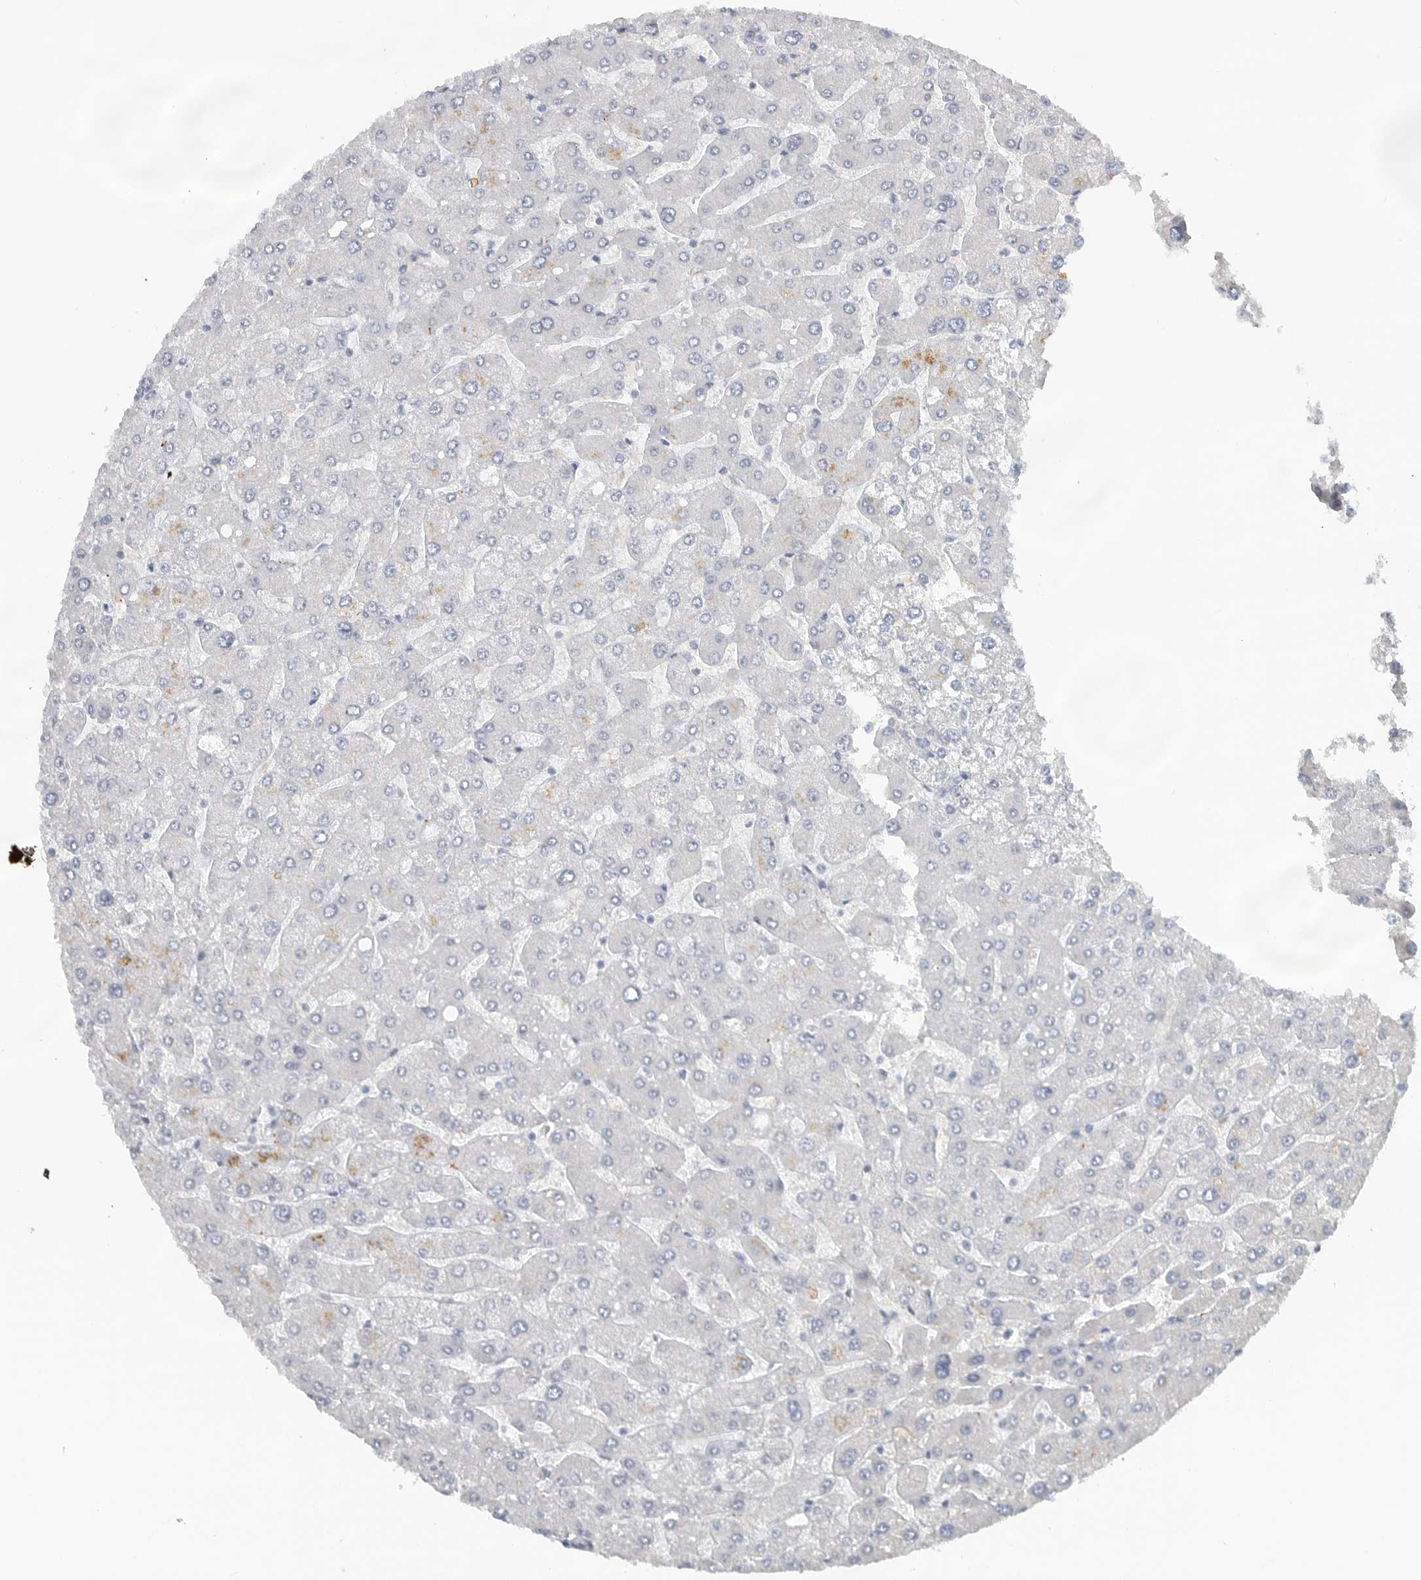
{"staining": {"intensity": "negative", "quantity": "none", "location": "none"}, "tissue": "liver", "cell_type": "Cholangiocytes", "image_type": "normal", "snomed": [{"axis": "morphology", "description": "Normal tissue, NOS"}, {"axis": "topography", "description": "Liver"}], "caption": "An image of human liver is negative for staining in cholangiocytes.", "gene": "PAM", "patient": {"sex": "male", "age": 55}}